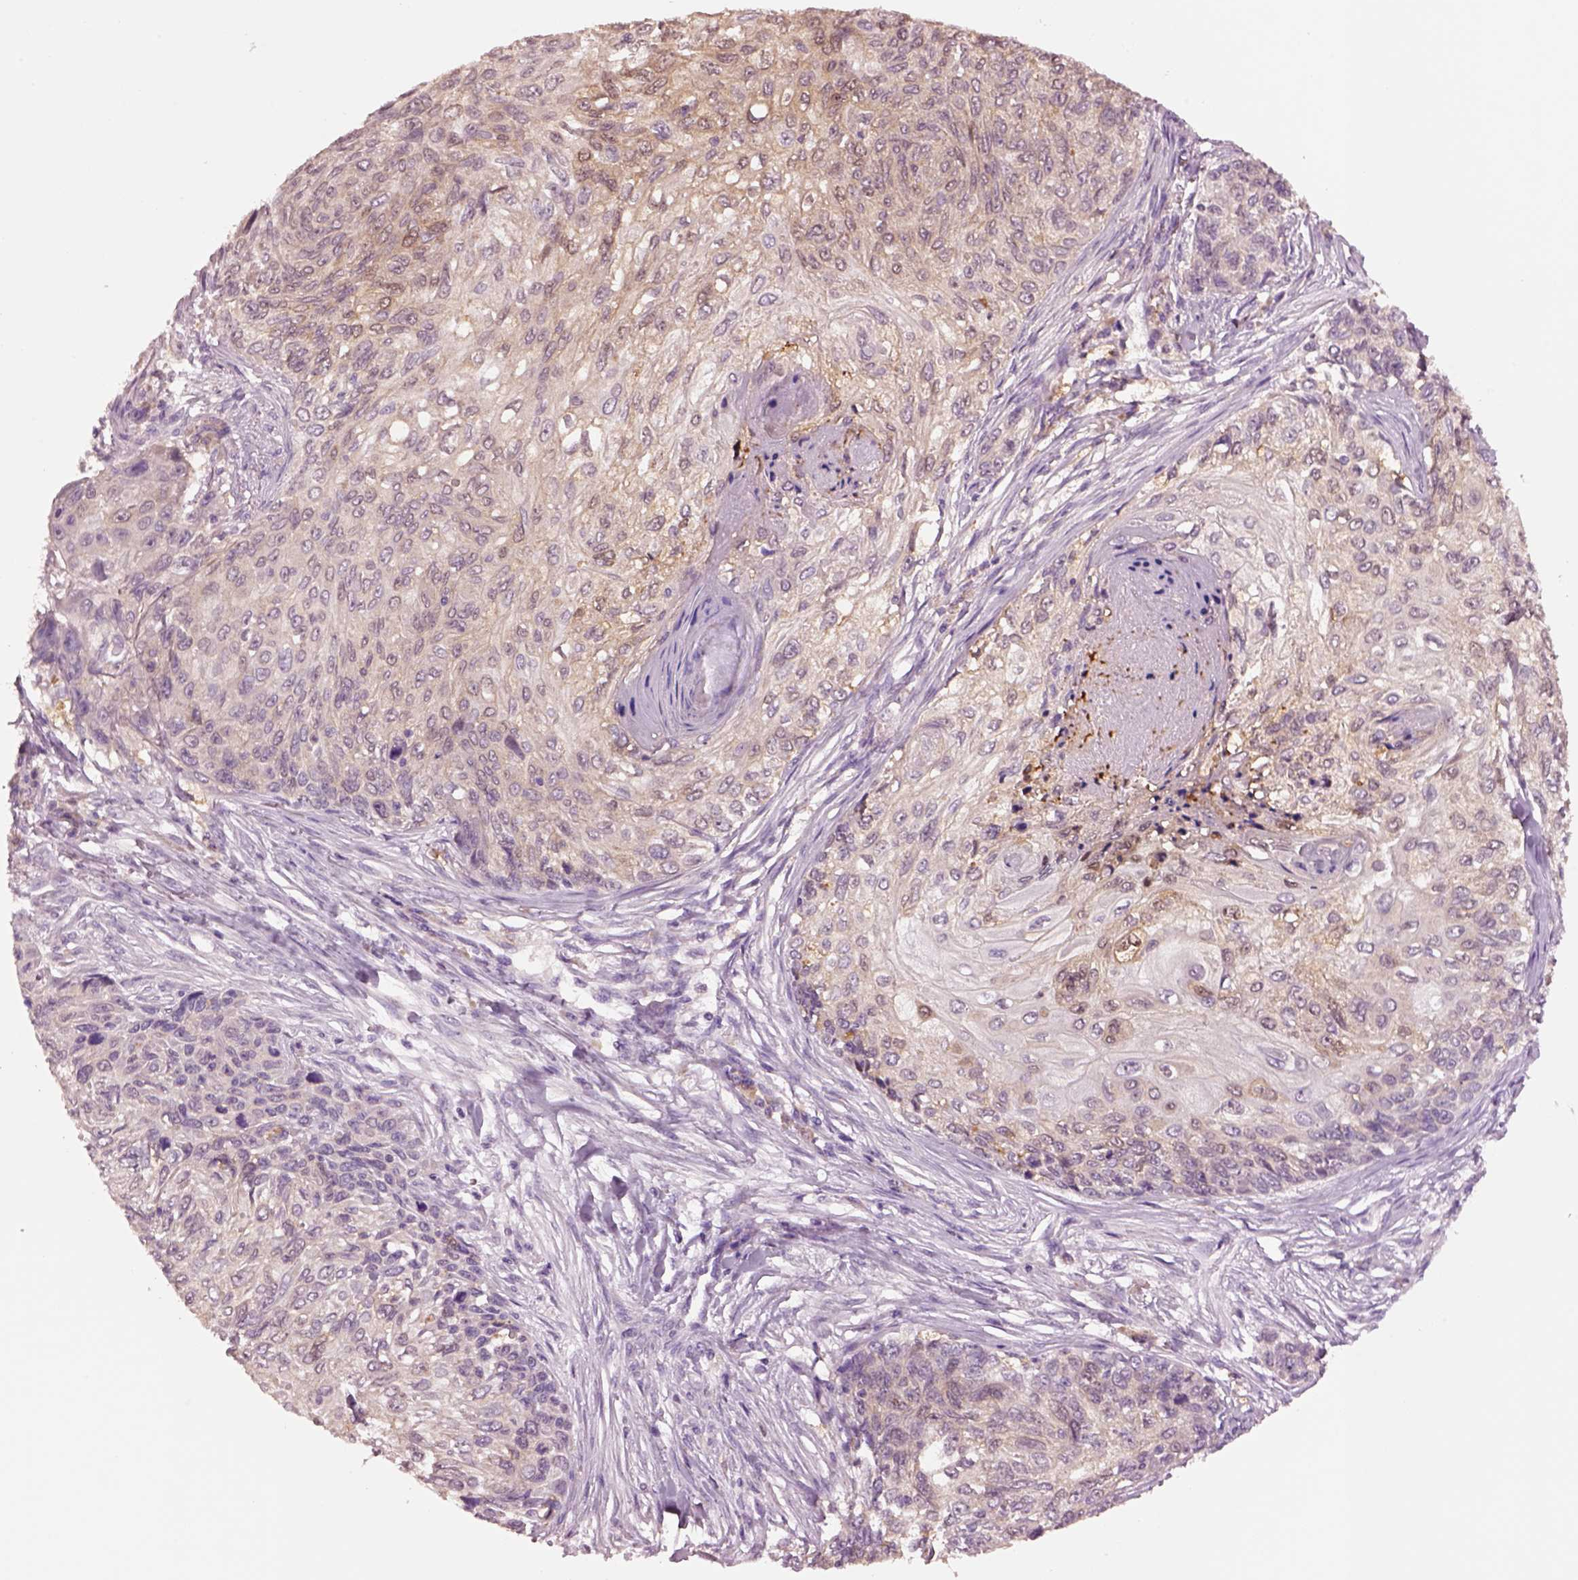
{"staining": {"intensity": "weak", "quantity": "<25%", "location": "cytoplasmic/membranous"}, "tissue": "skin cancer", "cell_type": "Tumor cells", "image_type": "cancer", "snomed": [{"axis": "morphology", "description": "Squamous cell carcinoma, NOS"}, {"axis": "topography", "description": "Skin"}], "caption": "Tumor cells are negative for brown protein staining in squamous cell carcinoma (skin).", "gene": "CLPSL1", "patient": {"sex": "male", "age": 92}}